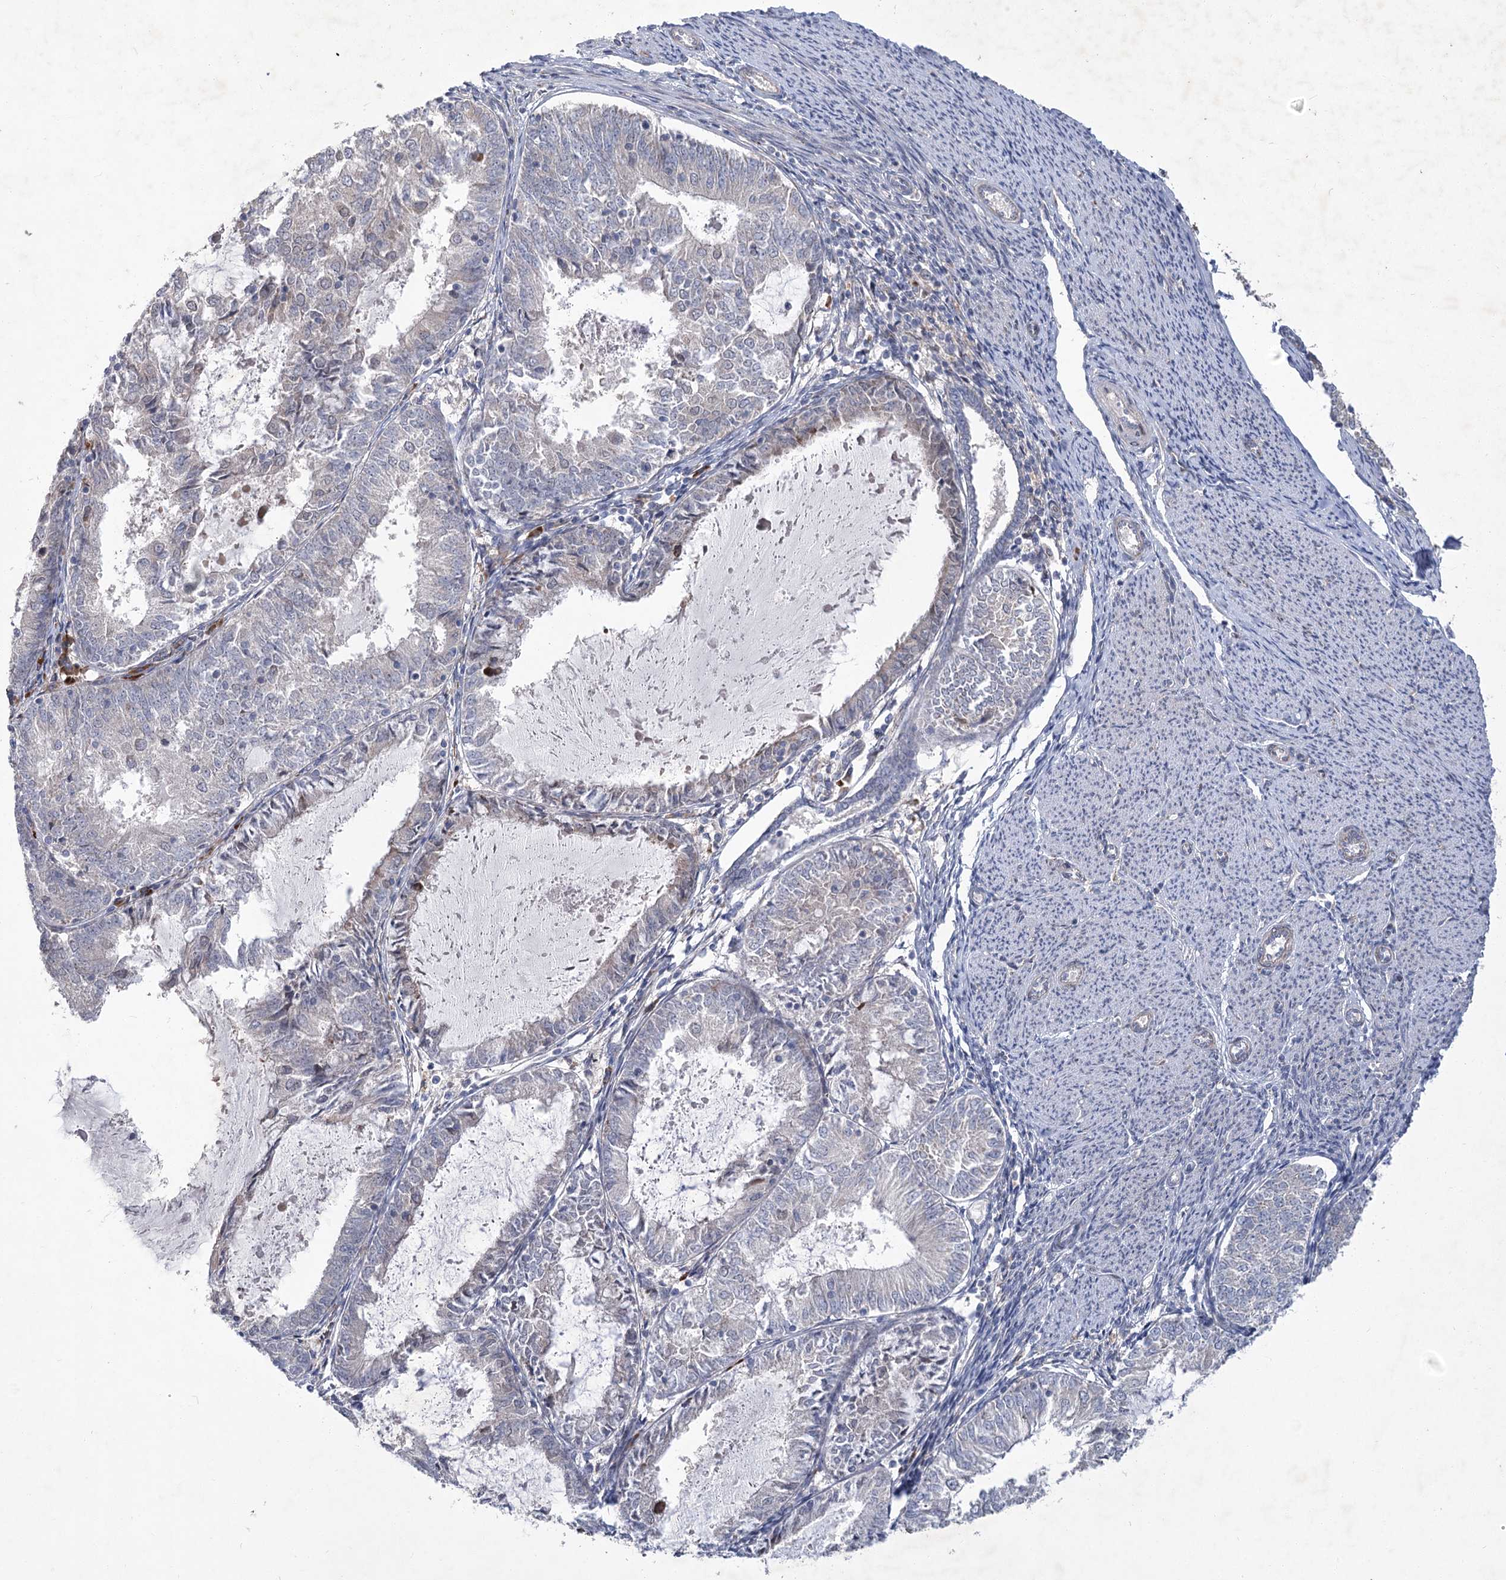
{"staining": {"intensity": "negative", "quantity": "none", "location": "none"}, "tissue": "endometrial cancer", "cell_type": "Tumor cells", "image_type": "cancer", "snomed": [{"axis": "morphology", "description": "Adenocarcinoma, NOS"}, {"axis": "topography", "description": "Endometrium"}], "caption": "This image is of adenocarcinoma (endometrial) stained with immunohistochemistry (IHC) to label a protein in brown with the nuclei are counter-stained blue. There is no expression in tumor cells.", "gene": "GCNT4", "patient": {"sex": "female", "age": 57}}